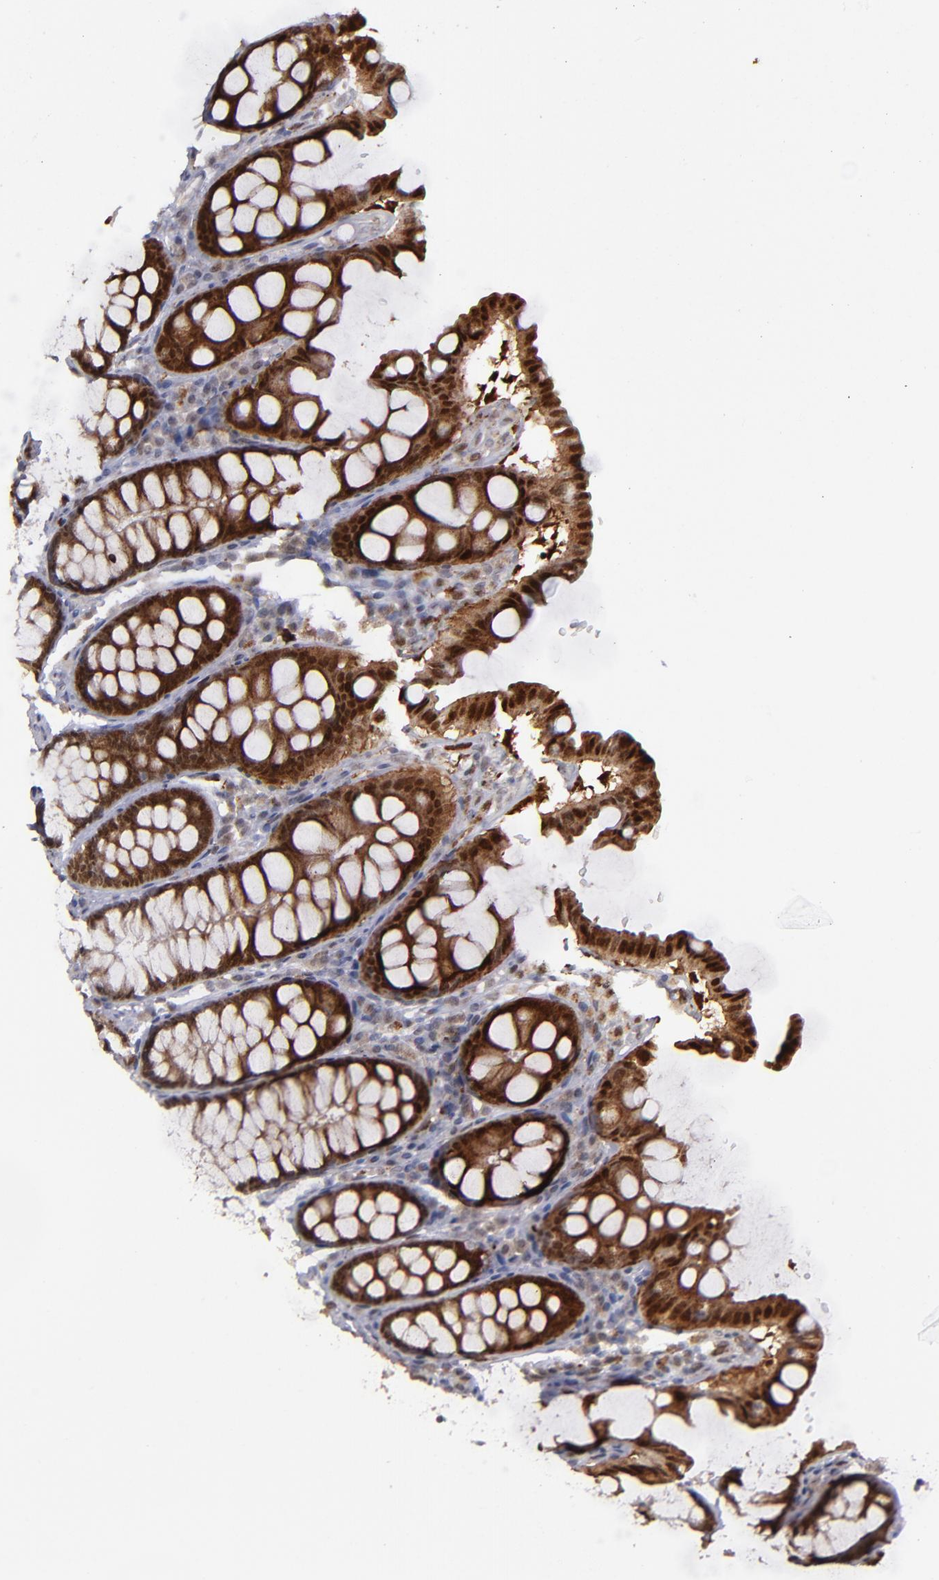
{"staining": {"intensity": "negative", "quantity": "none", "location": "none"}, "tissue": "colon", "cell_type": "Endothelial cells", "image_type": "normal", "snomed": [{"axis": "morphology", "description": "Normal tissue, NOS"}, {"axis": "topography", "description": "Colon"}], "caption": "The image exhibits no staining of endothelial cells in normal colon.", "gene": "RREB1", "patient": {"sex": "female", "age": 61}}